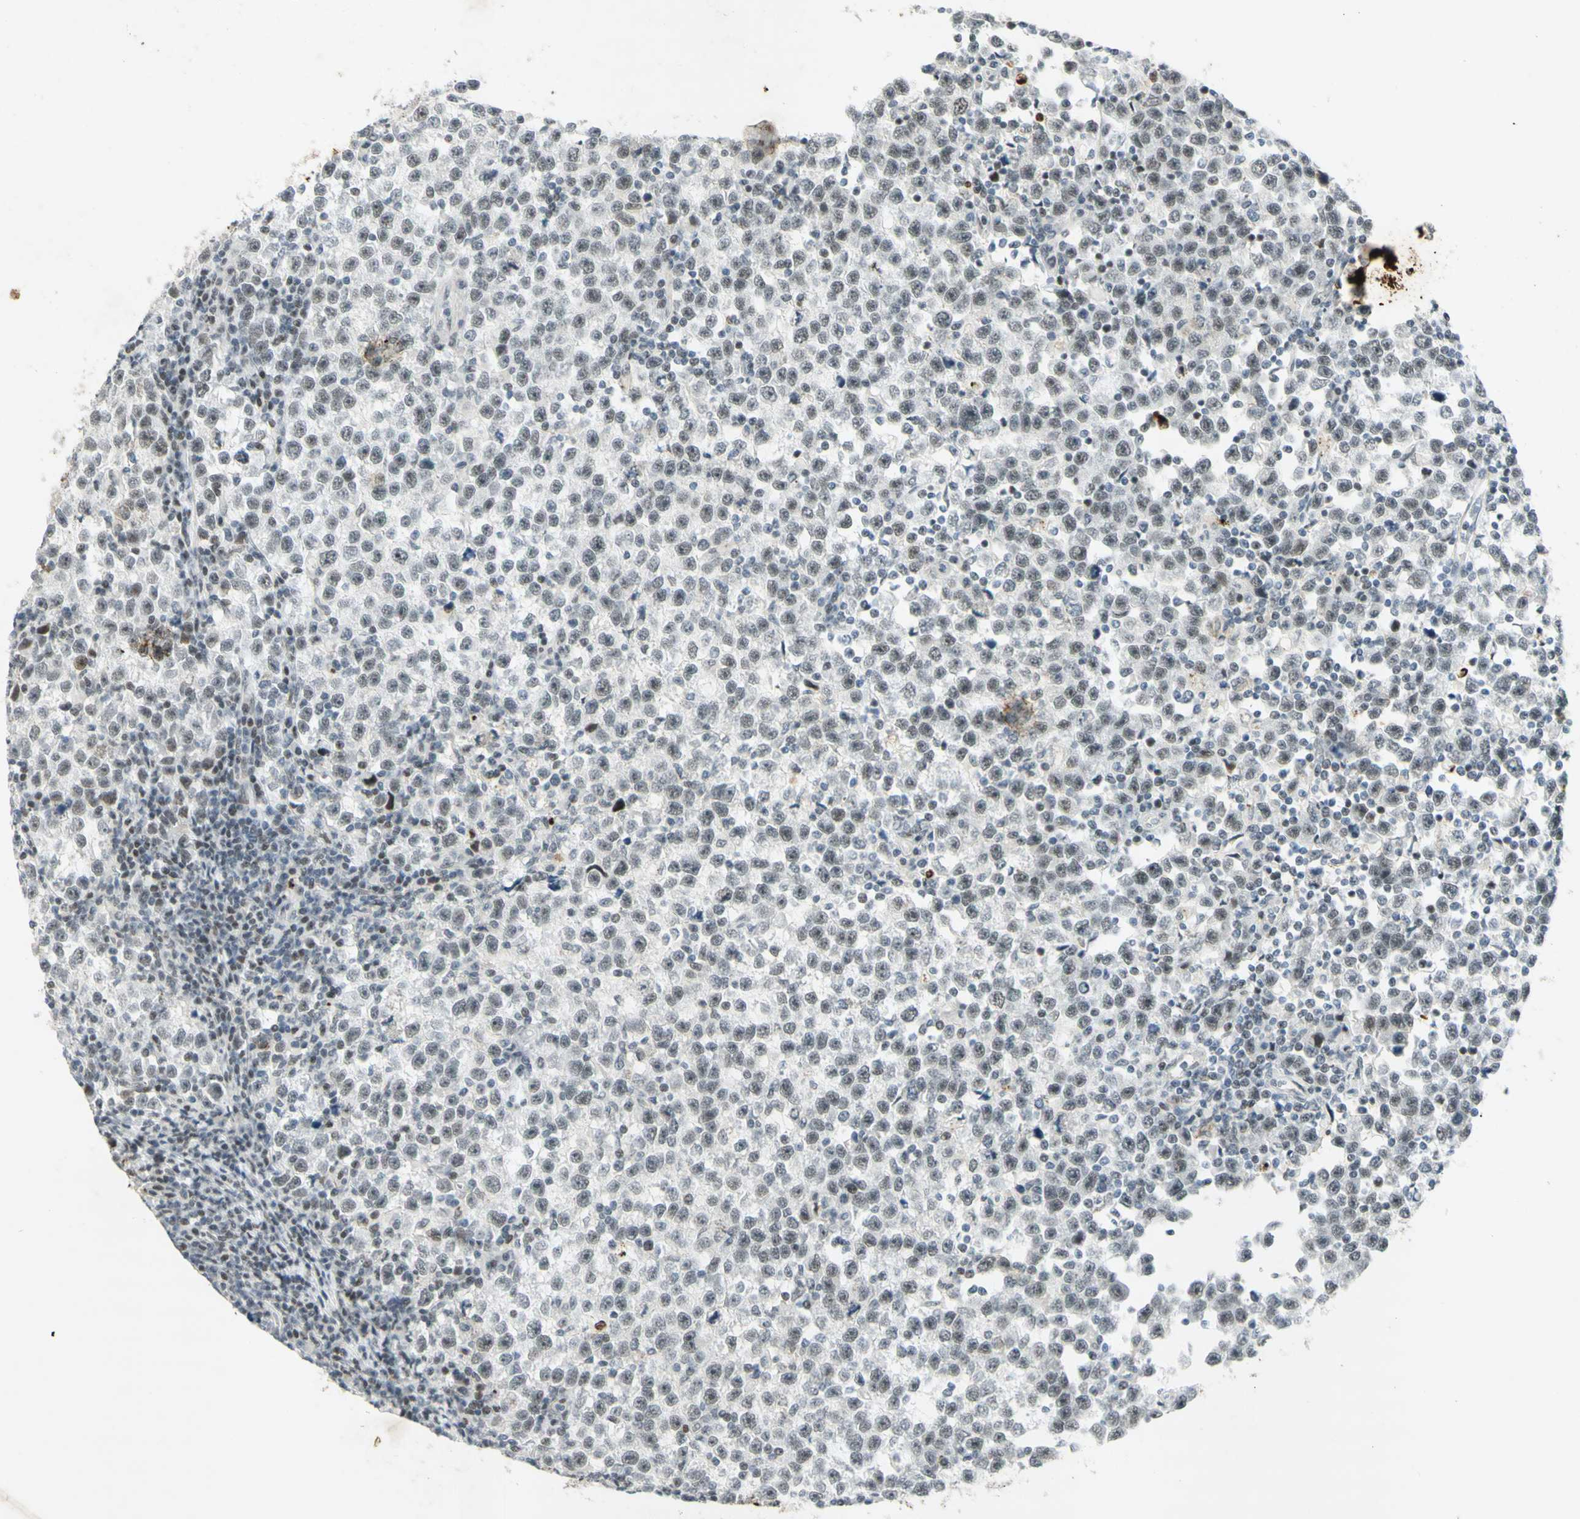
{"staining": {"intensity": "moderate", "quantity": "25%-75%", "location": "nuclear"}, "tissue": "testis cancer", "cell_type": "Tumor cells", "image_type": "cancer", "snomed": [{"axis": "morphology", "description": "Seminoma, NOS"}, {"axis": "topography", "description": "Testis"}], "caption": "Protein staining of seminoma (testis) tissue reveals moderate nuclear positivity in approximately 25%-75% of tumor cells. (Stains: DAB (3,3'-diaminobenzidine) in brown, nuclei in blue, Microscopy: brightfield microscopy at high magnification).", "gene": "IRF1", "patient": {"sex": "male", "age": 43}}